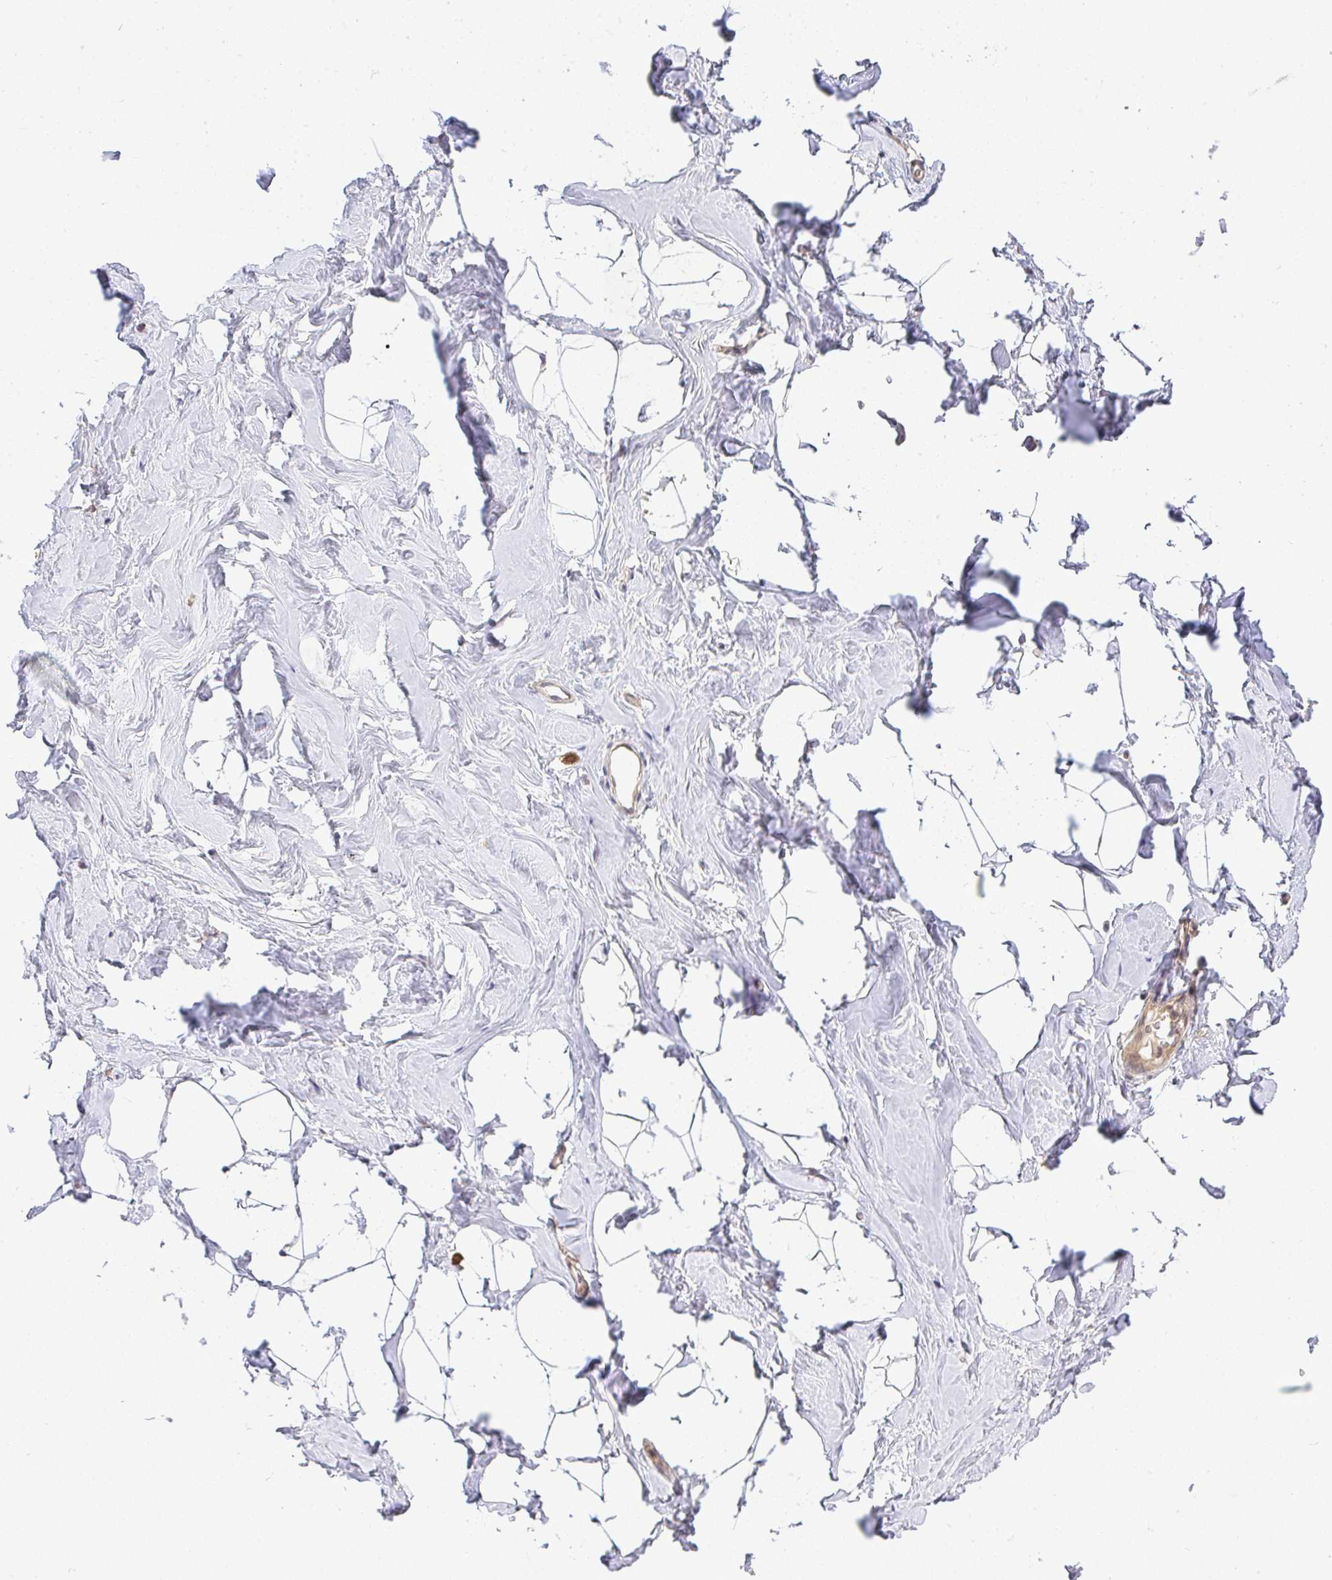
{"staining": {"intensity": "negative", "quantity": "none", "location": "none"}, "tissue": "breast", "cell_type": "Adipocytes", "image_type": "normal", "snomed": [{"axis": "morphology", "description": "Normal tissue, NOS"}, {"axis": "topography", "description": "Breast"}], "caption": "This image is of normal breast stained with IHC to label a protein in brown with the nuclei are counter-stained blue. There is no expression in adipocytes. The staining was performed using DAB to visualize the protein expression in brown, while the nuclei were stained in blue with hematoxylin (Magnification: 20x).", "gene": "FAM153A", "patient": {"sex": "female", "age": 32}}